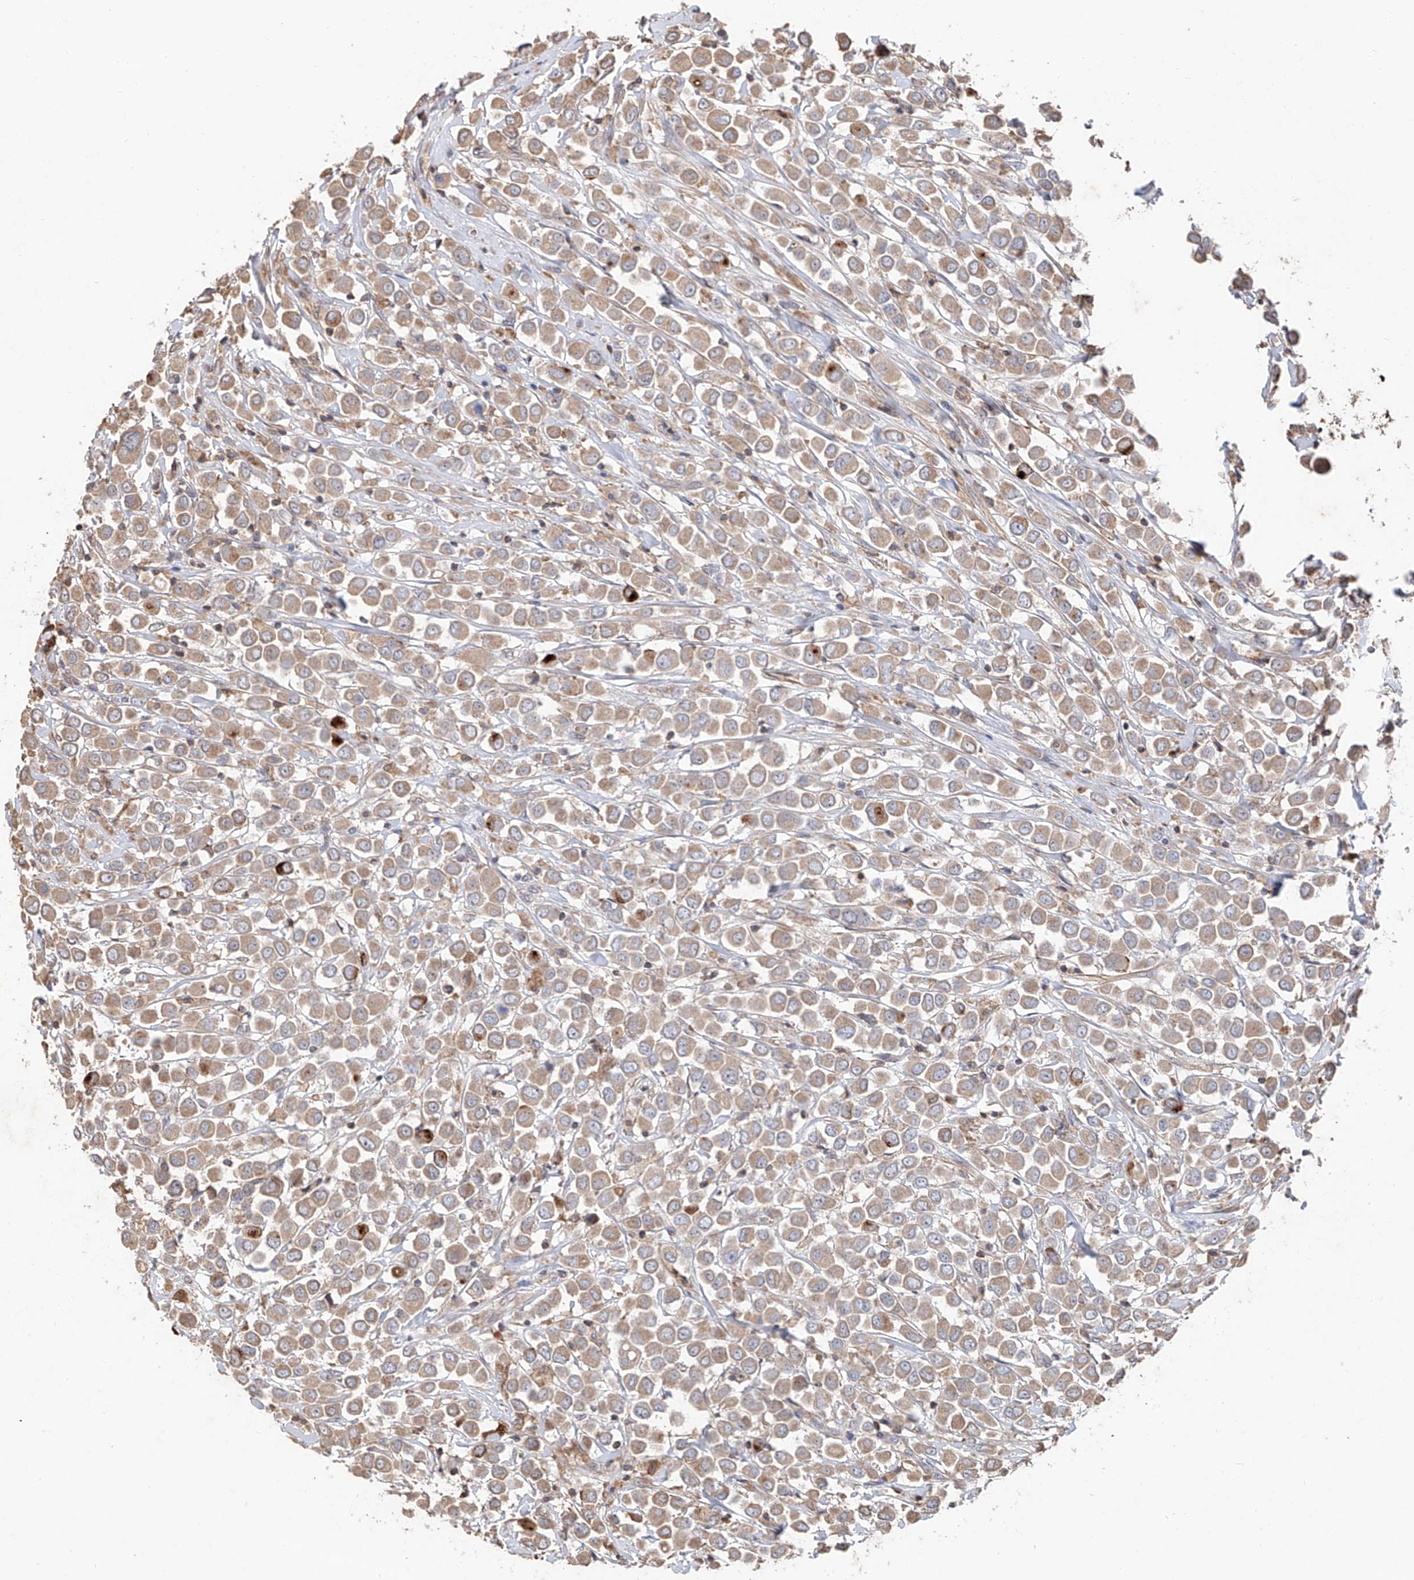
{"staining": {"intensity": "weak", "quantity": ">75%", "location": "cytoplasmic/membranous"}, "tissue": "breast cancer", "cell_type": "Tumor cells", "image_type": "cancer", "snomed": [{"axis": "morphology", "description": "Duct carcinoma"}, {"axis": "topography", "description": "Breast"}], "caption": "Human breast cancer stained for a protein (brown) displays weak cytoplasmic/membranous positive expression in approximately >75% of tumor cells.", "gene": "EDN1", "patient": {"sex": "female", "age": 61}}